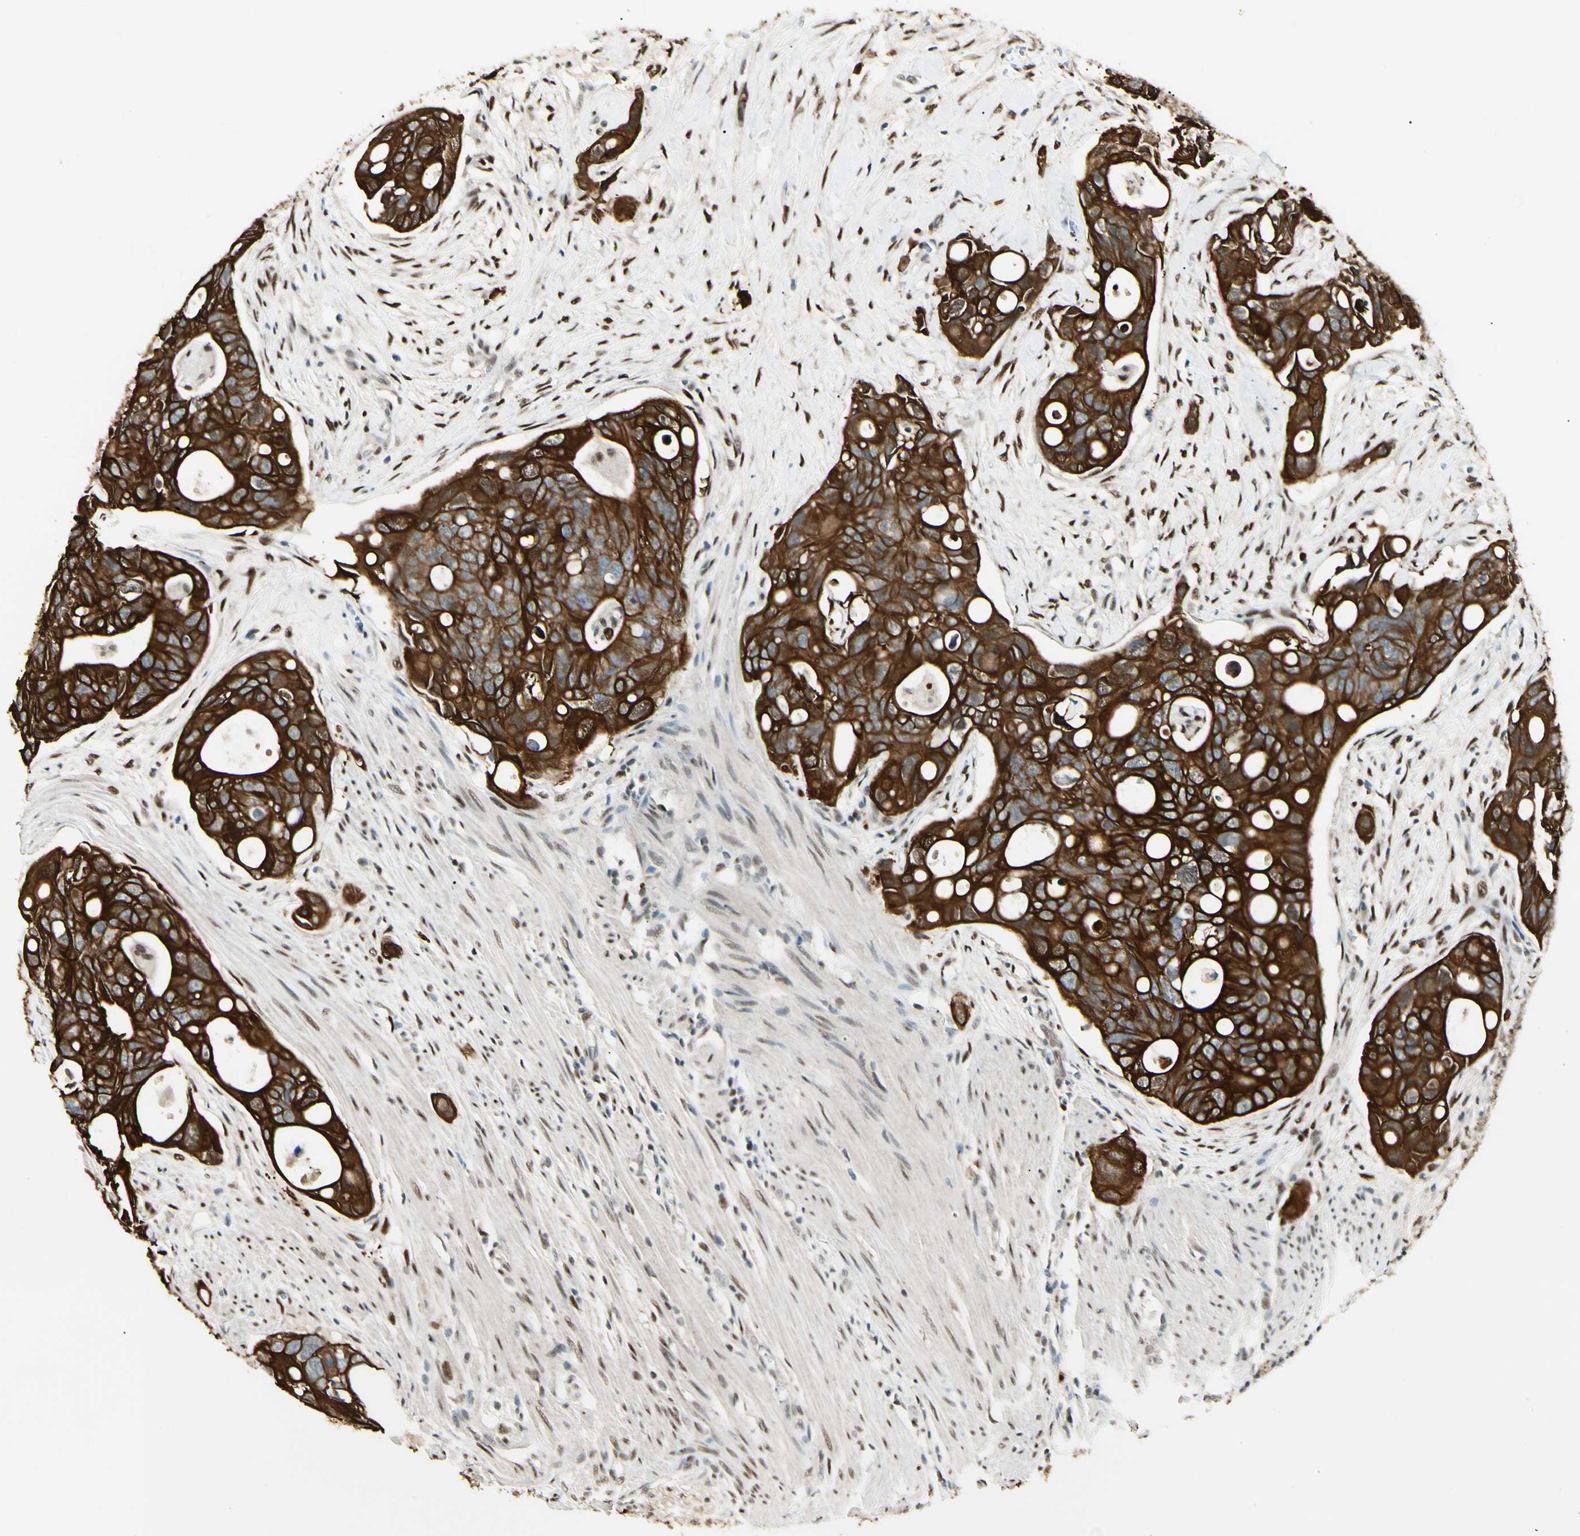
{"staining": {"intensity": "strong", "quantity": ">75%", "location": "cytoplasmic/membranous"}, "tissue": "colorectal cancer", "cell_type": "Tumor cells", "image_type": "cancer", "snomed": [{"axis": "morphology", "description": "Adenocarcinoma, NOS"}, {"axis": "topography", "description": "Colon"}], "caption": "A high amount of strong cytoplasmic/membranous expression is appreciated in approximately >75% of tumor cells in colorectal adenocarcinoma tissue. (DAB (3,3'-diaminobenzidine) IHC with brightfield microscopy, high magnification).", "gene": "ATXN1", "patient": {"sex": "female", "age": 57}}